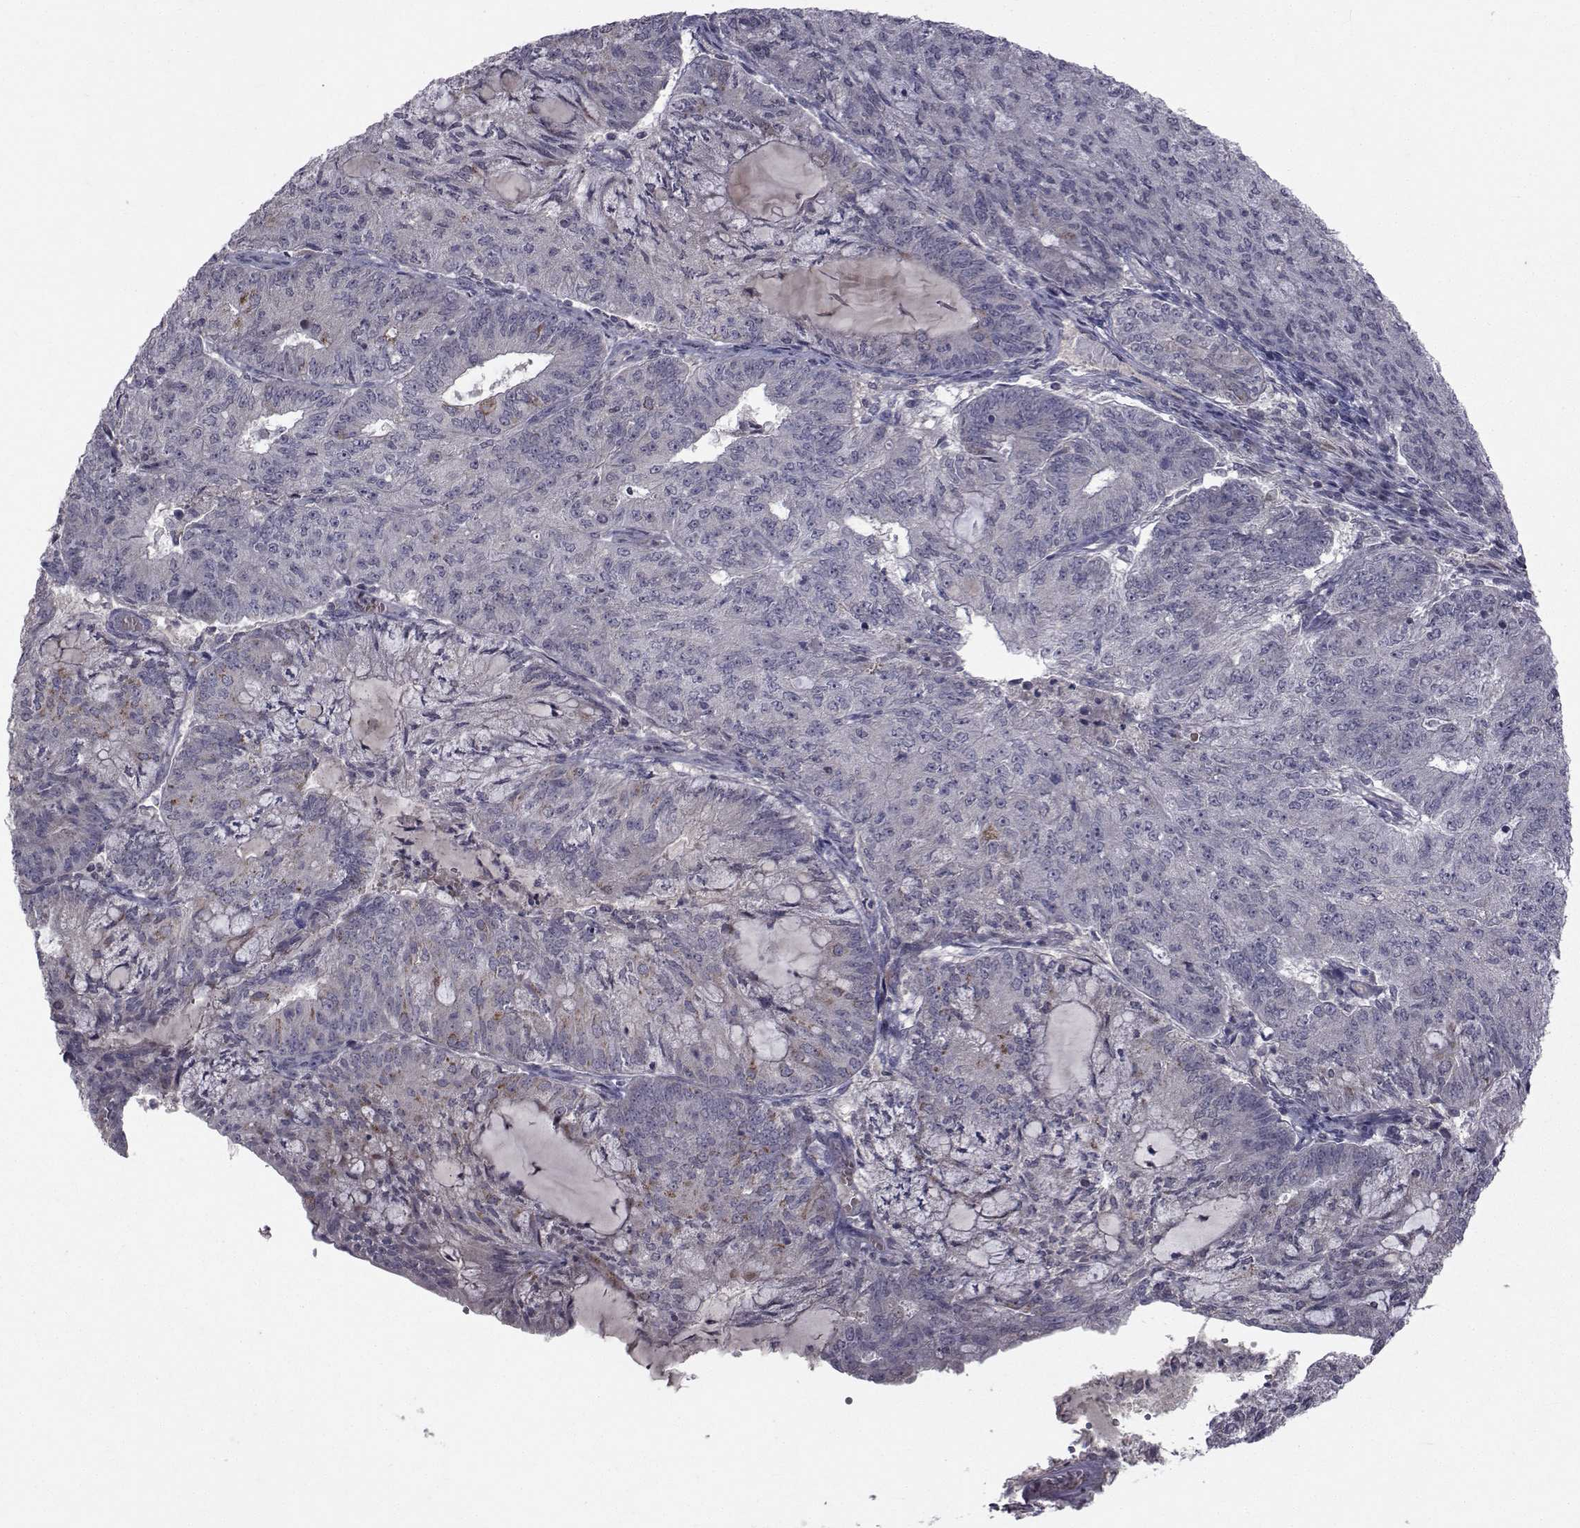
{"staining": {"intensity": "negative", "quantity": "none", "location": "none"}, "tissue": "endometrial cancer", "cell_type": "Tumor cells", "image_type": "cancer", "snomed": [{"axis": "morphology", "description": "Adenocarcinoma, NOS"}, {"axis": "topography", "description": "Endometrium"}], "caption": "The immunohistochemistry (IHC) photomicrograph has no significant staining in tumor cells of endometrial cancer (adenocarcinoma) tissue.", "gene": "FDXR", "patient": {"sex": "female", "age": 82}}